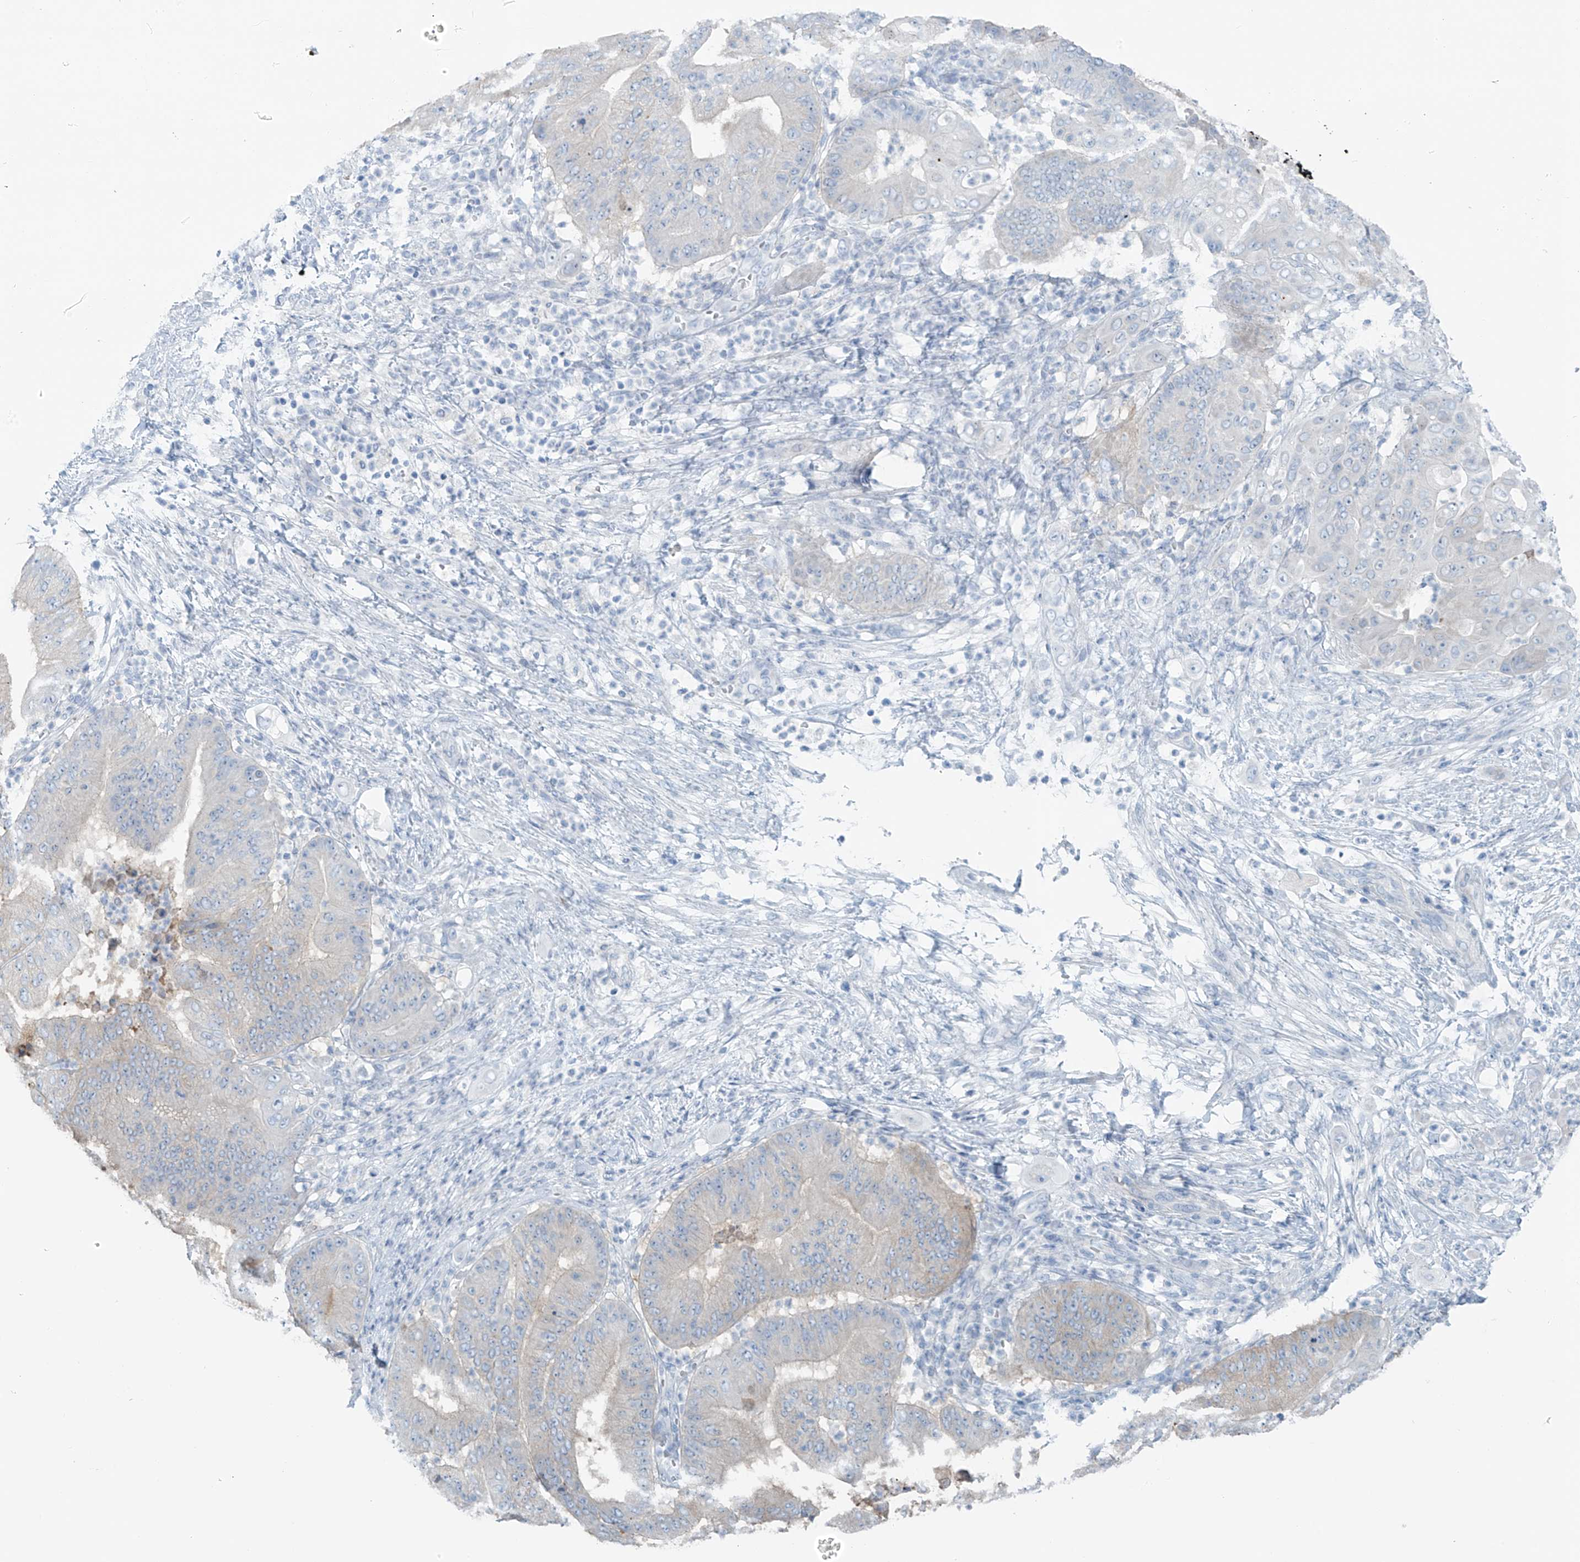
{"staining": {"intensity": "negative", "quantity": "none", "location": "none"}, "tissue": "pancreatic cancer", "cell_type": "Tumor cells", "image_type": "cancer", "snomed": [{"axis": "morphology", "description": "Adenocarcinoma, NOS"}, {"axis": "topography", "description": "Pancreas"}], "caption": "A micrograph of pancreatic cancer (adenocarcinoma) stained for a protein reveals no brown staining in tumor cells. Nuclei are stained in blue.", "gene": "SLC25A43", "patient": {"sex": "female", "age": 77}}